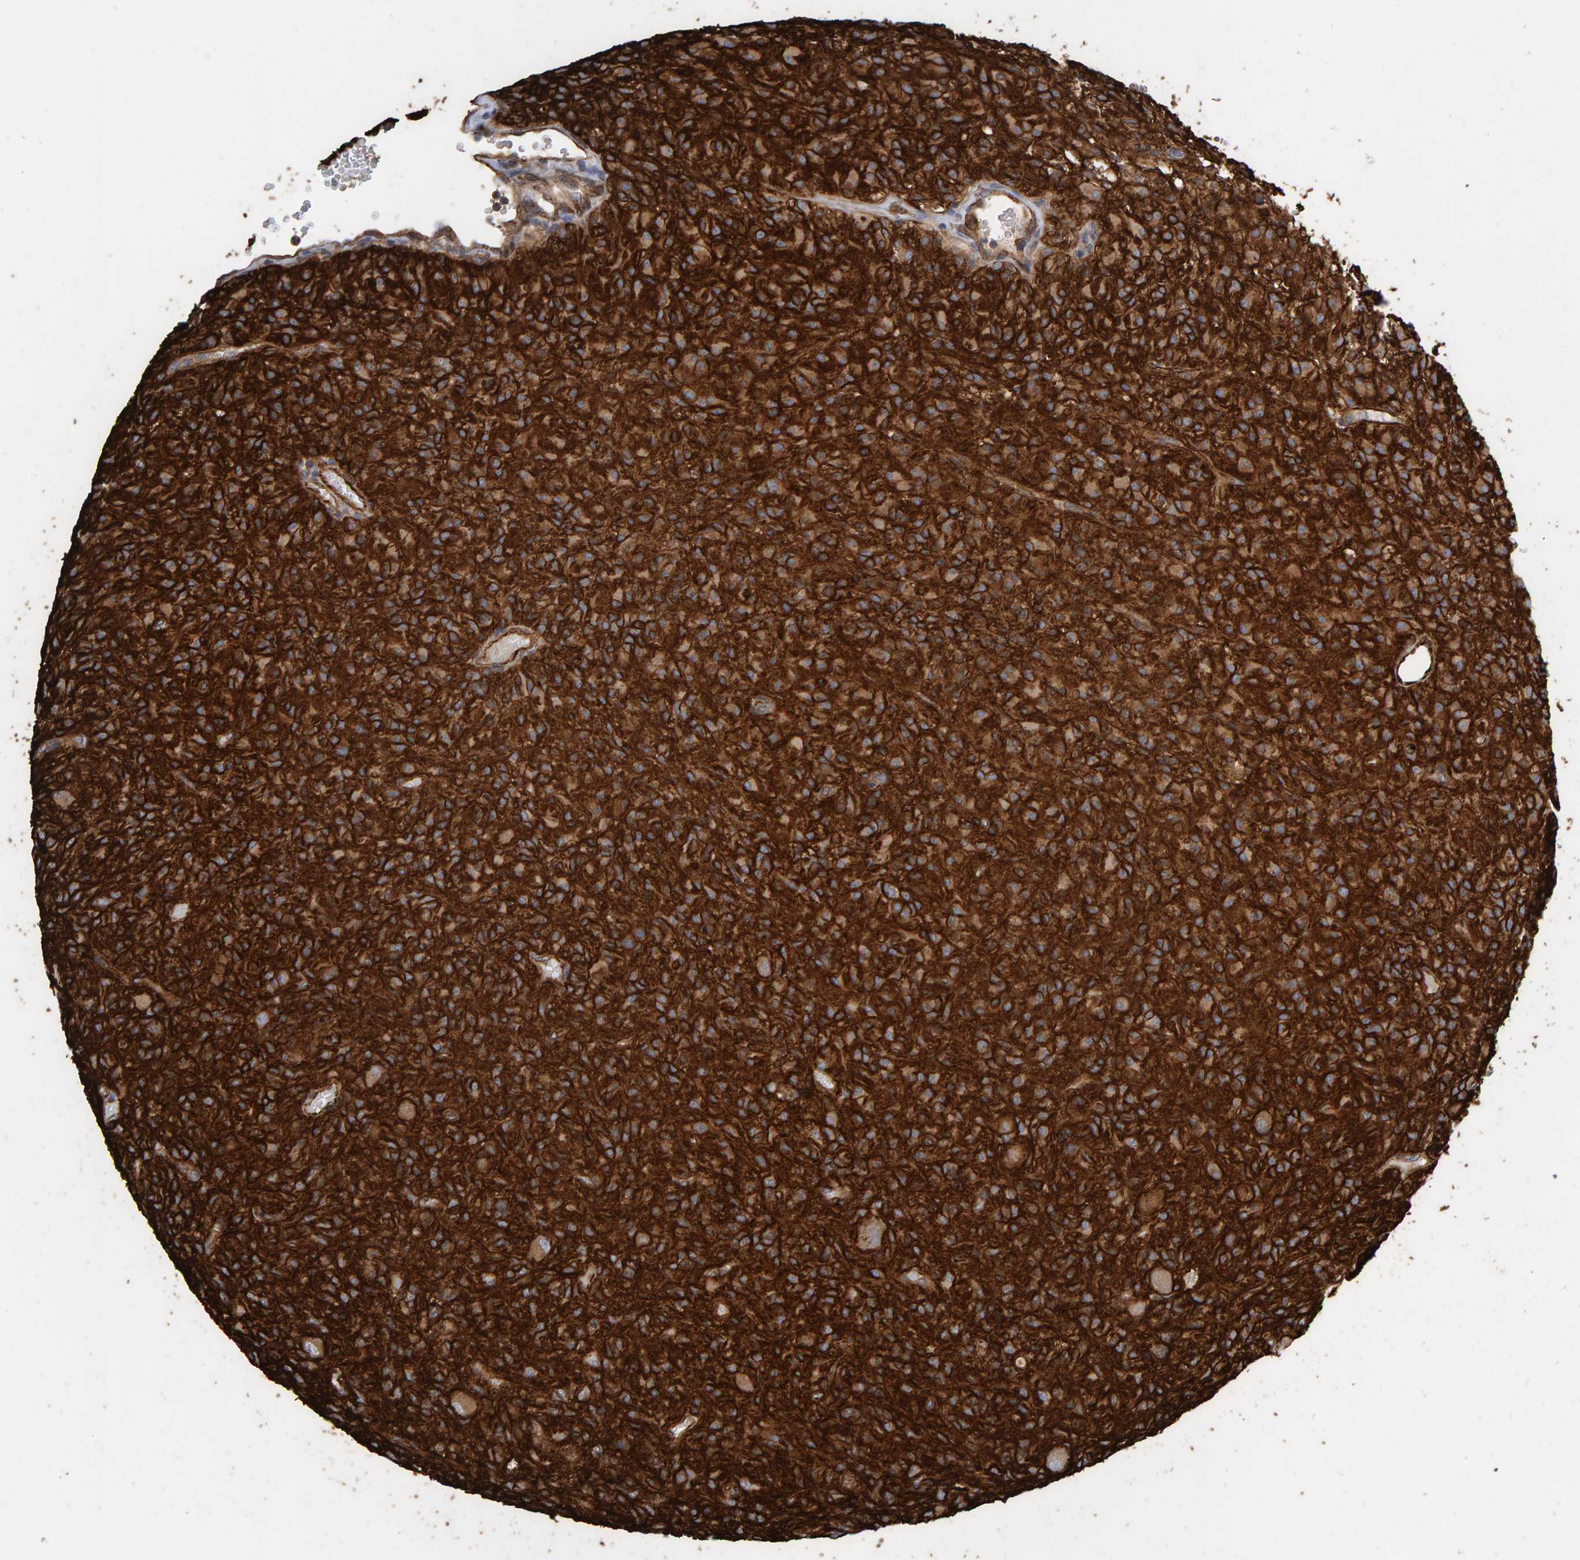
{"staining": {"intensity": "strong", "quantity": ">75%", "location": "cytoplasmic/membranous"}, "tissue": "glioma", "cell_type": "Tumor cells", "image_type": "cancer", "snomed": [{"axis": "morphology", "description": "Glioma, malignant, High grade"}, {"axis": "topography", "description": "Brain"}], "caption": "Malignant glioma (high-grade) tissue reveals strong cytoplasmic/membranous expression in about >75% of tumor cells (brown staining indicates protein expression, while blue staining denotes nuclei).", "gene": "ZNF347", "patient": {"sex": "female", "age": 59}}